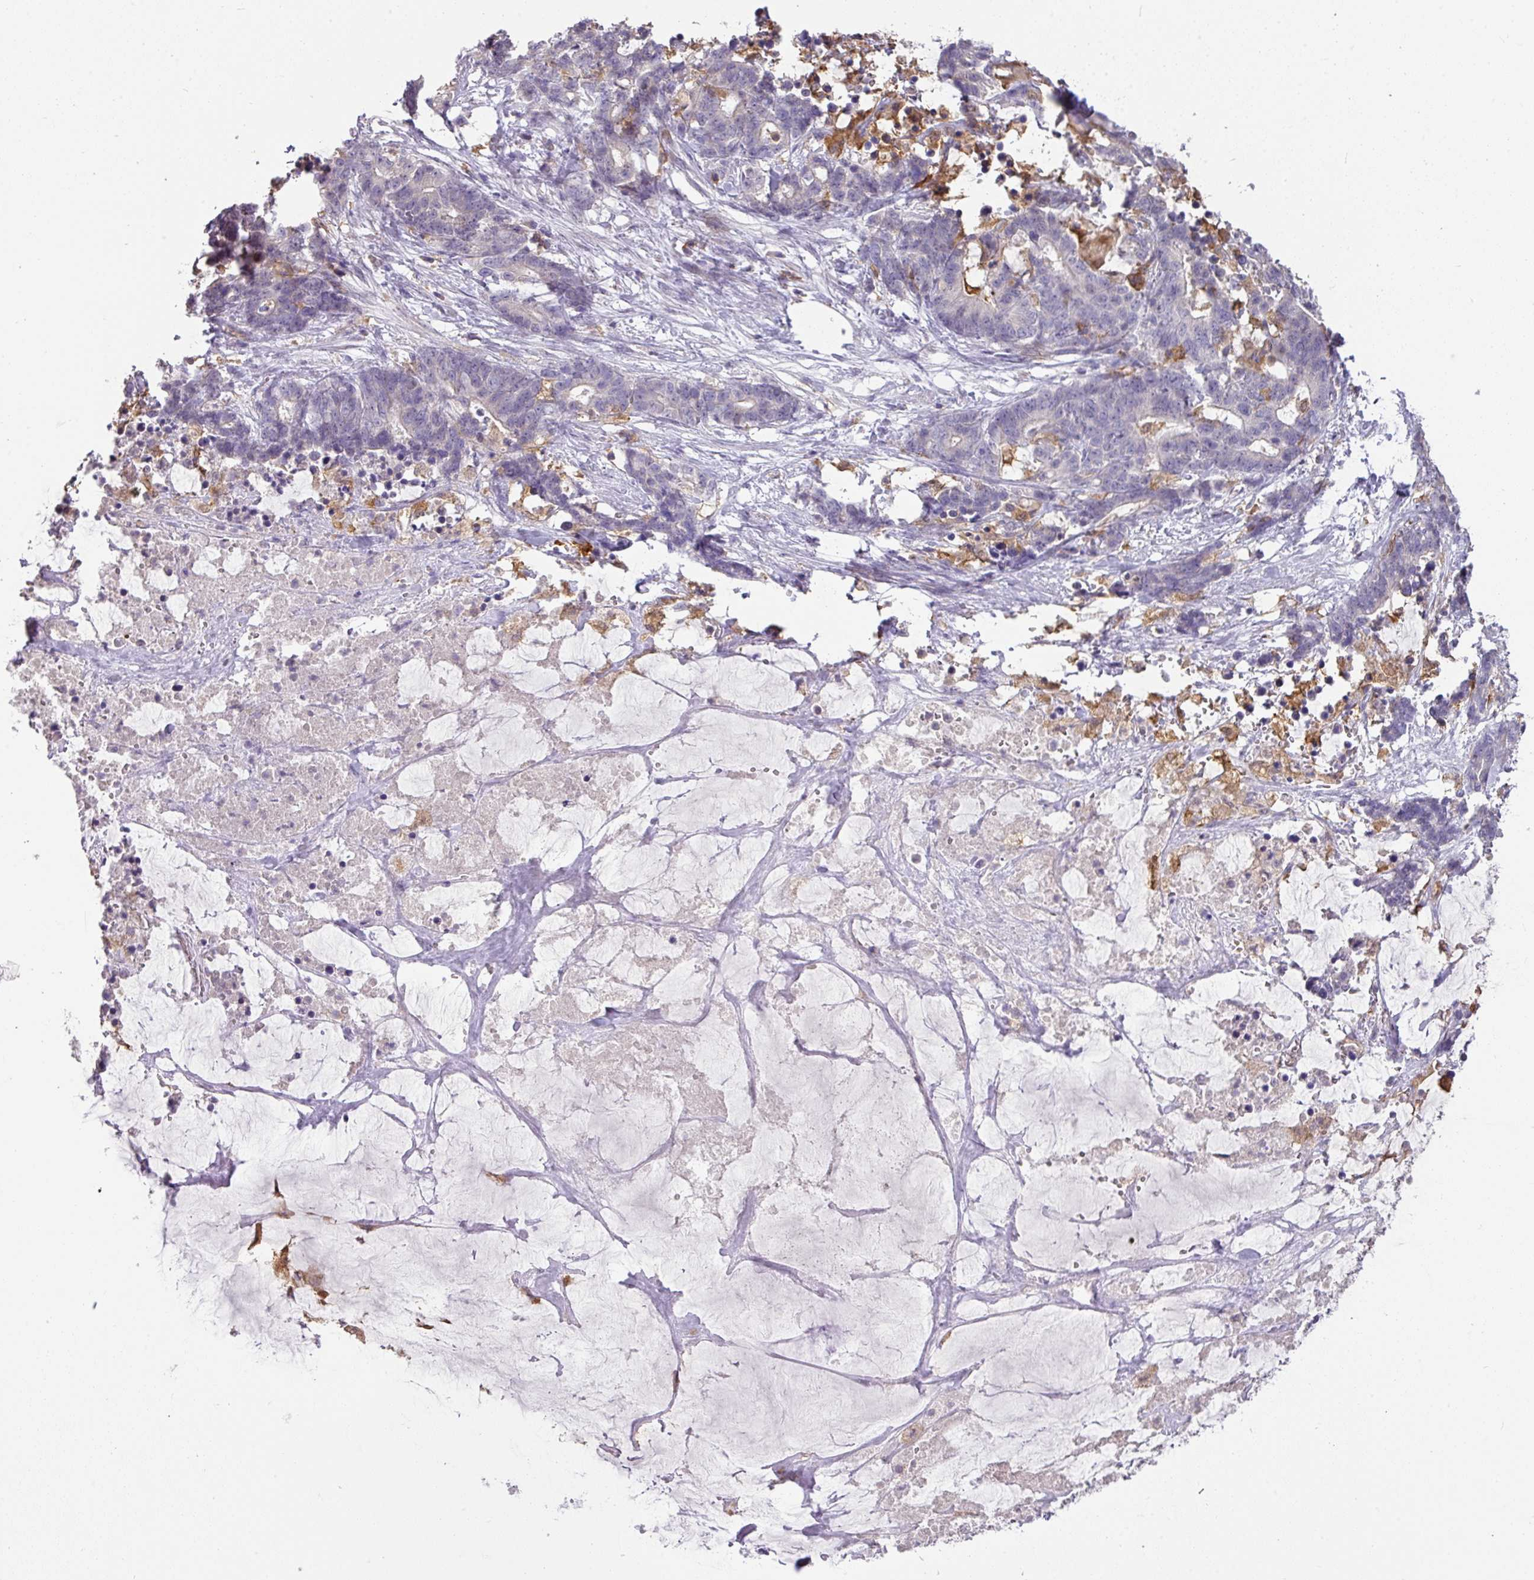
{"staining": {"intensity": "moderate", "quantity": "<25%", "location": "cytoplasmic/membranous"}, "tissue": "stomach cancer", "cell_type": "Tumor cells", "image_type": "cancer", "snomed": [{"axis": "morphology", "description": "Normal tissue, NOS"}, {"axis": "morphology", "description": "Adenocarcinoma, NOS"}, {"axis": "topography", "description": "Stomach"}], "caption": "Immunohistochemical staining of human stomach adenocarcinoma displays low levels of moderate cytoplasmic/membranous protein positivity in about <25% of tumor cells.", "gene": "GCNT7", "patient": {"sex": "female", "age": 64}}